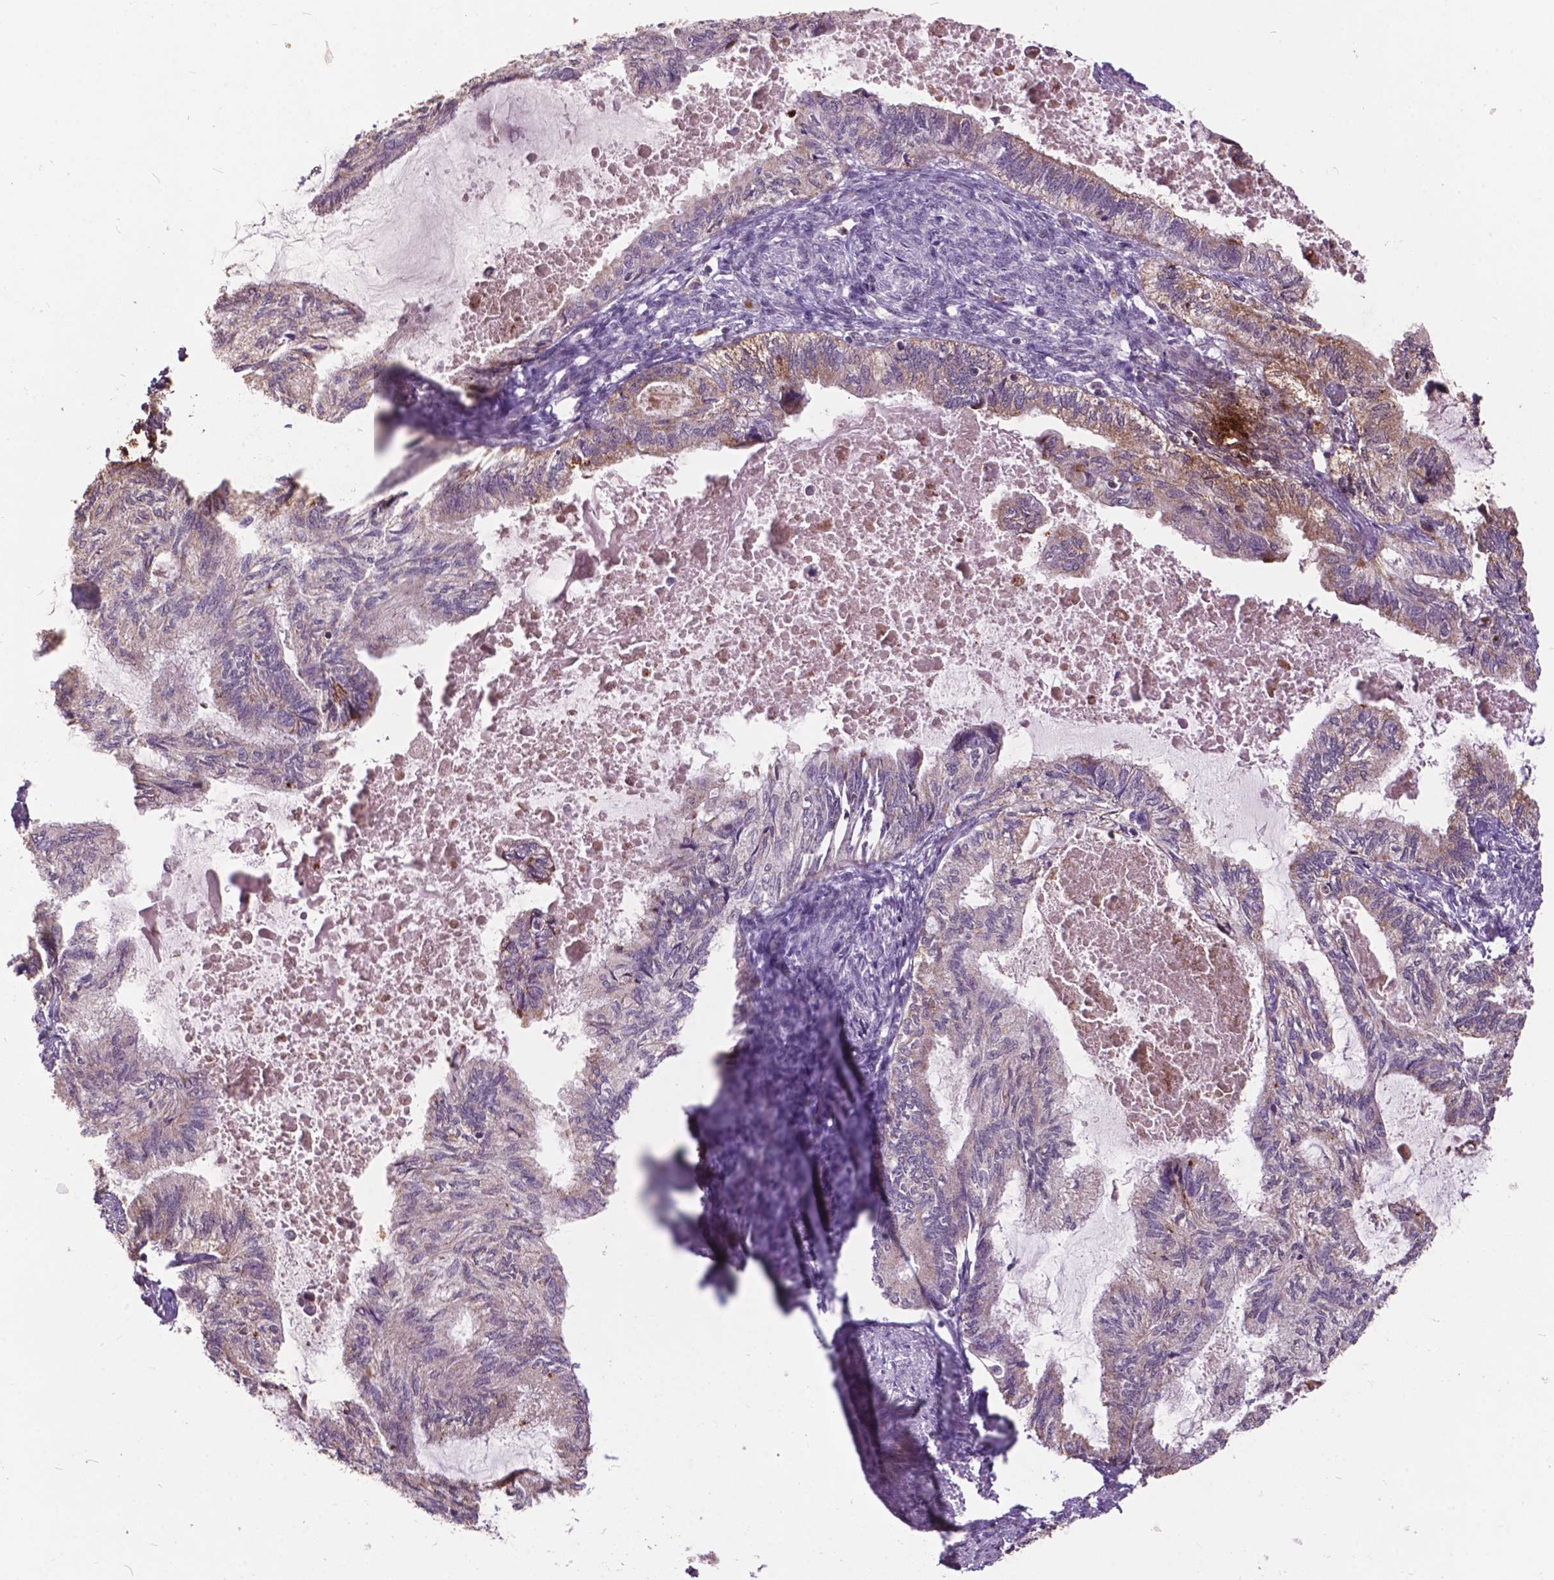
{"staining": {"intensity": "weak", "quantity": "<25%", "location": "cytoplasmic/membranous"}, "tissue": "endometrial cancer", "cell_type": "Tumor cells", "image_type": "cancer", "snomed": [{"axis": "morphology", "description": "Adenocarcinoma, NOS"}, {"axis": "topography", "description": "Endometrium"}], "caption": "Tumor cells are negative for protein expression in human adenocarcinoma (endometrial). The staining was performed using DAB (3,3'-diaminobenzidine) to visualize the protein expression in brown, while the nuclei were stained in blue with hematoxylin (Magnification: 20x).", "gene": "MSH2", "patient": {"sex": "female", "age": 86}}